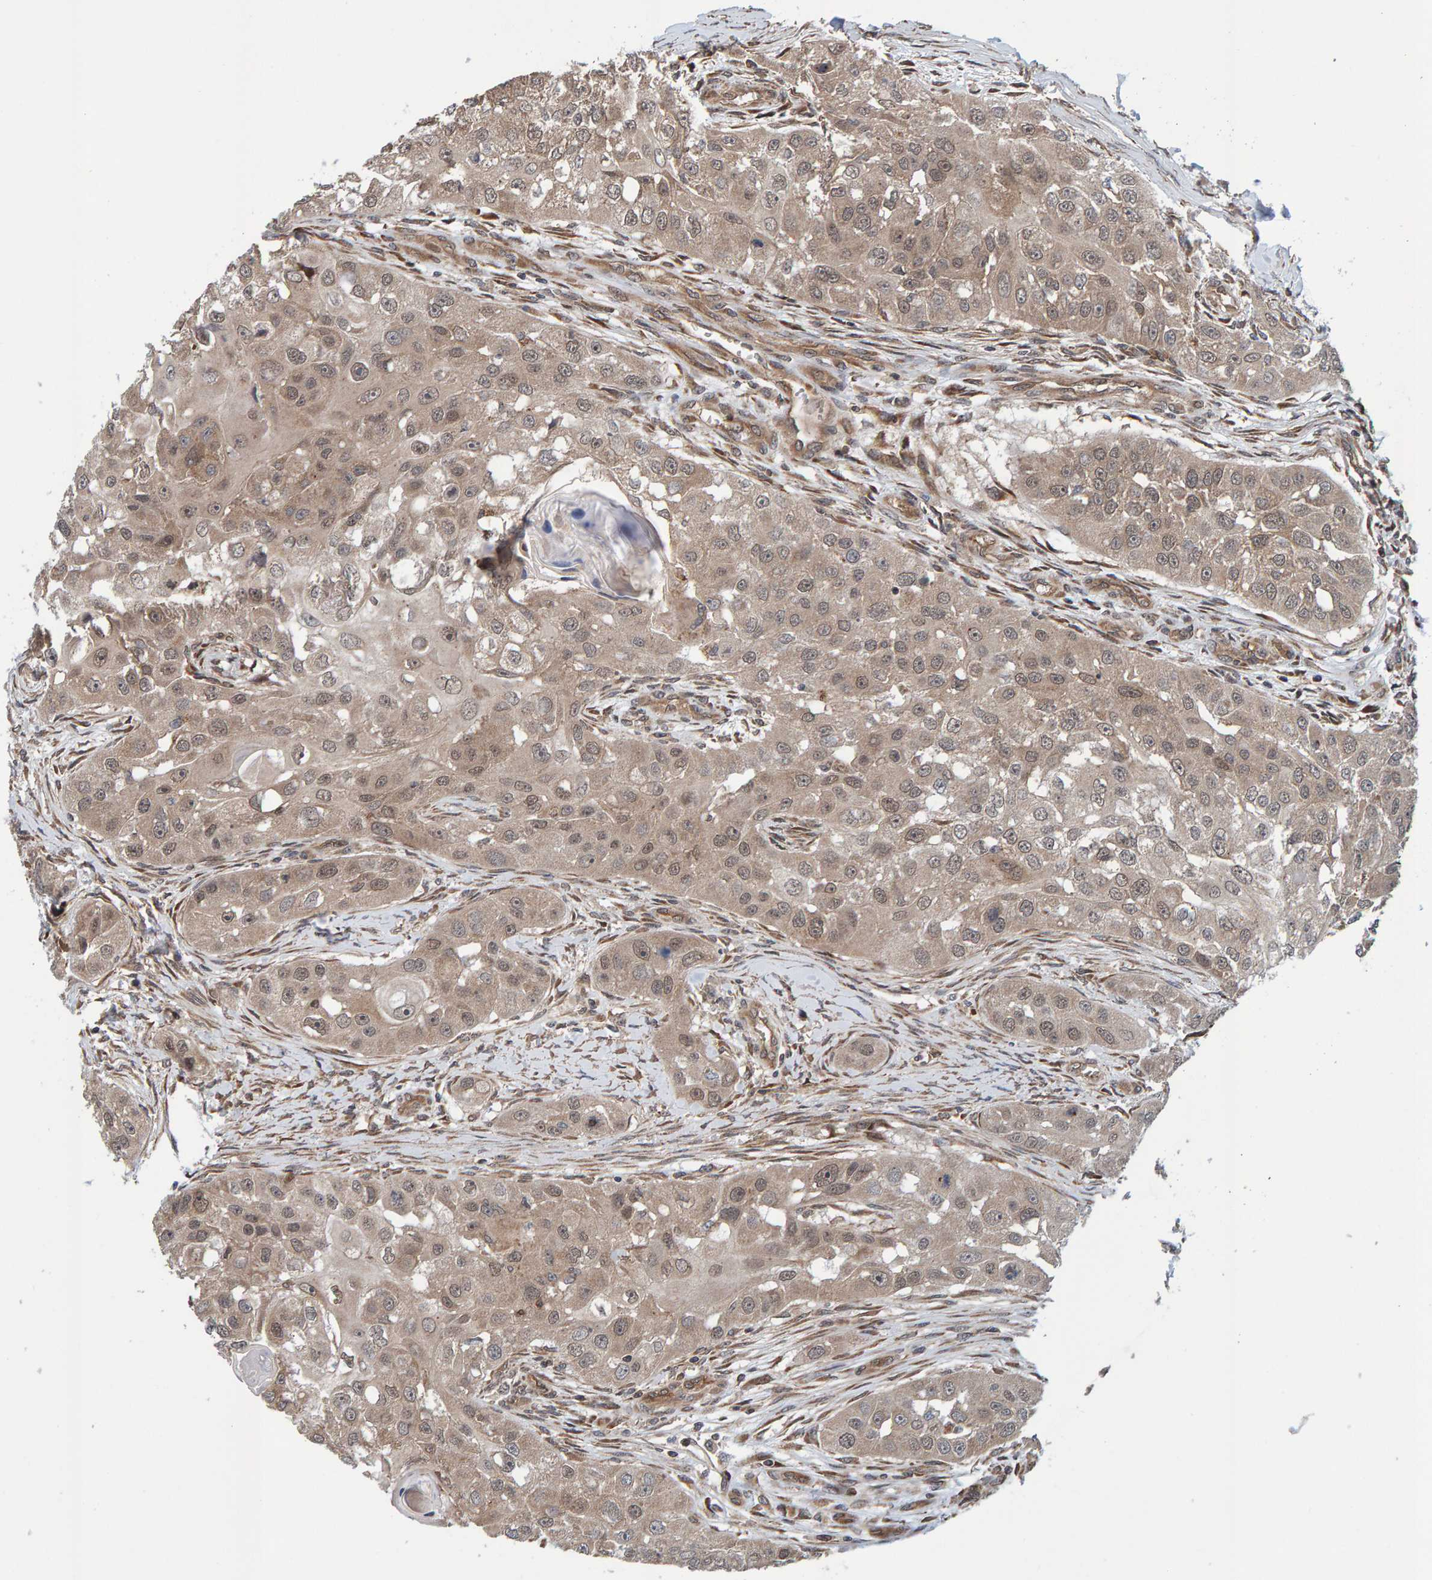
{"staining": {"intensity": "weak", "quantity": ">75%", "location": "cytoplasmic/membranous"}, "tissue": "head and neck cancer", "cell_type": "Tumor cells", "image_type": "cancer", "snomed": [{"axis": "morphology", "description": "Normal tissue, NOS"}, {"axis": "morphology", "description": "Squamous cell carcinoma, NOS"}, {"axis": "topography", "description": "Skeletal muscle"}, {"axis": "topography", "description": "Head-Neck"}], "caption": "Protein staining displays weak cytoplasmic/membranous staining in about >75% of tumor cells in squamous cell carcinoma (head and neck). (DAB (3,3'-diaminobenzidine) IHC with brightfield microscopy, high magnification).", "gene": "SCRN2", "patient": {"sex": "male", "age": 51}}